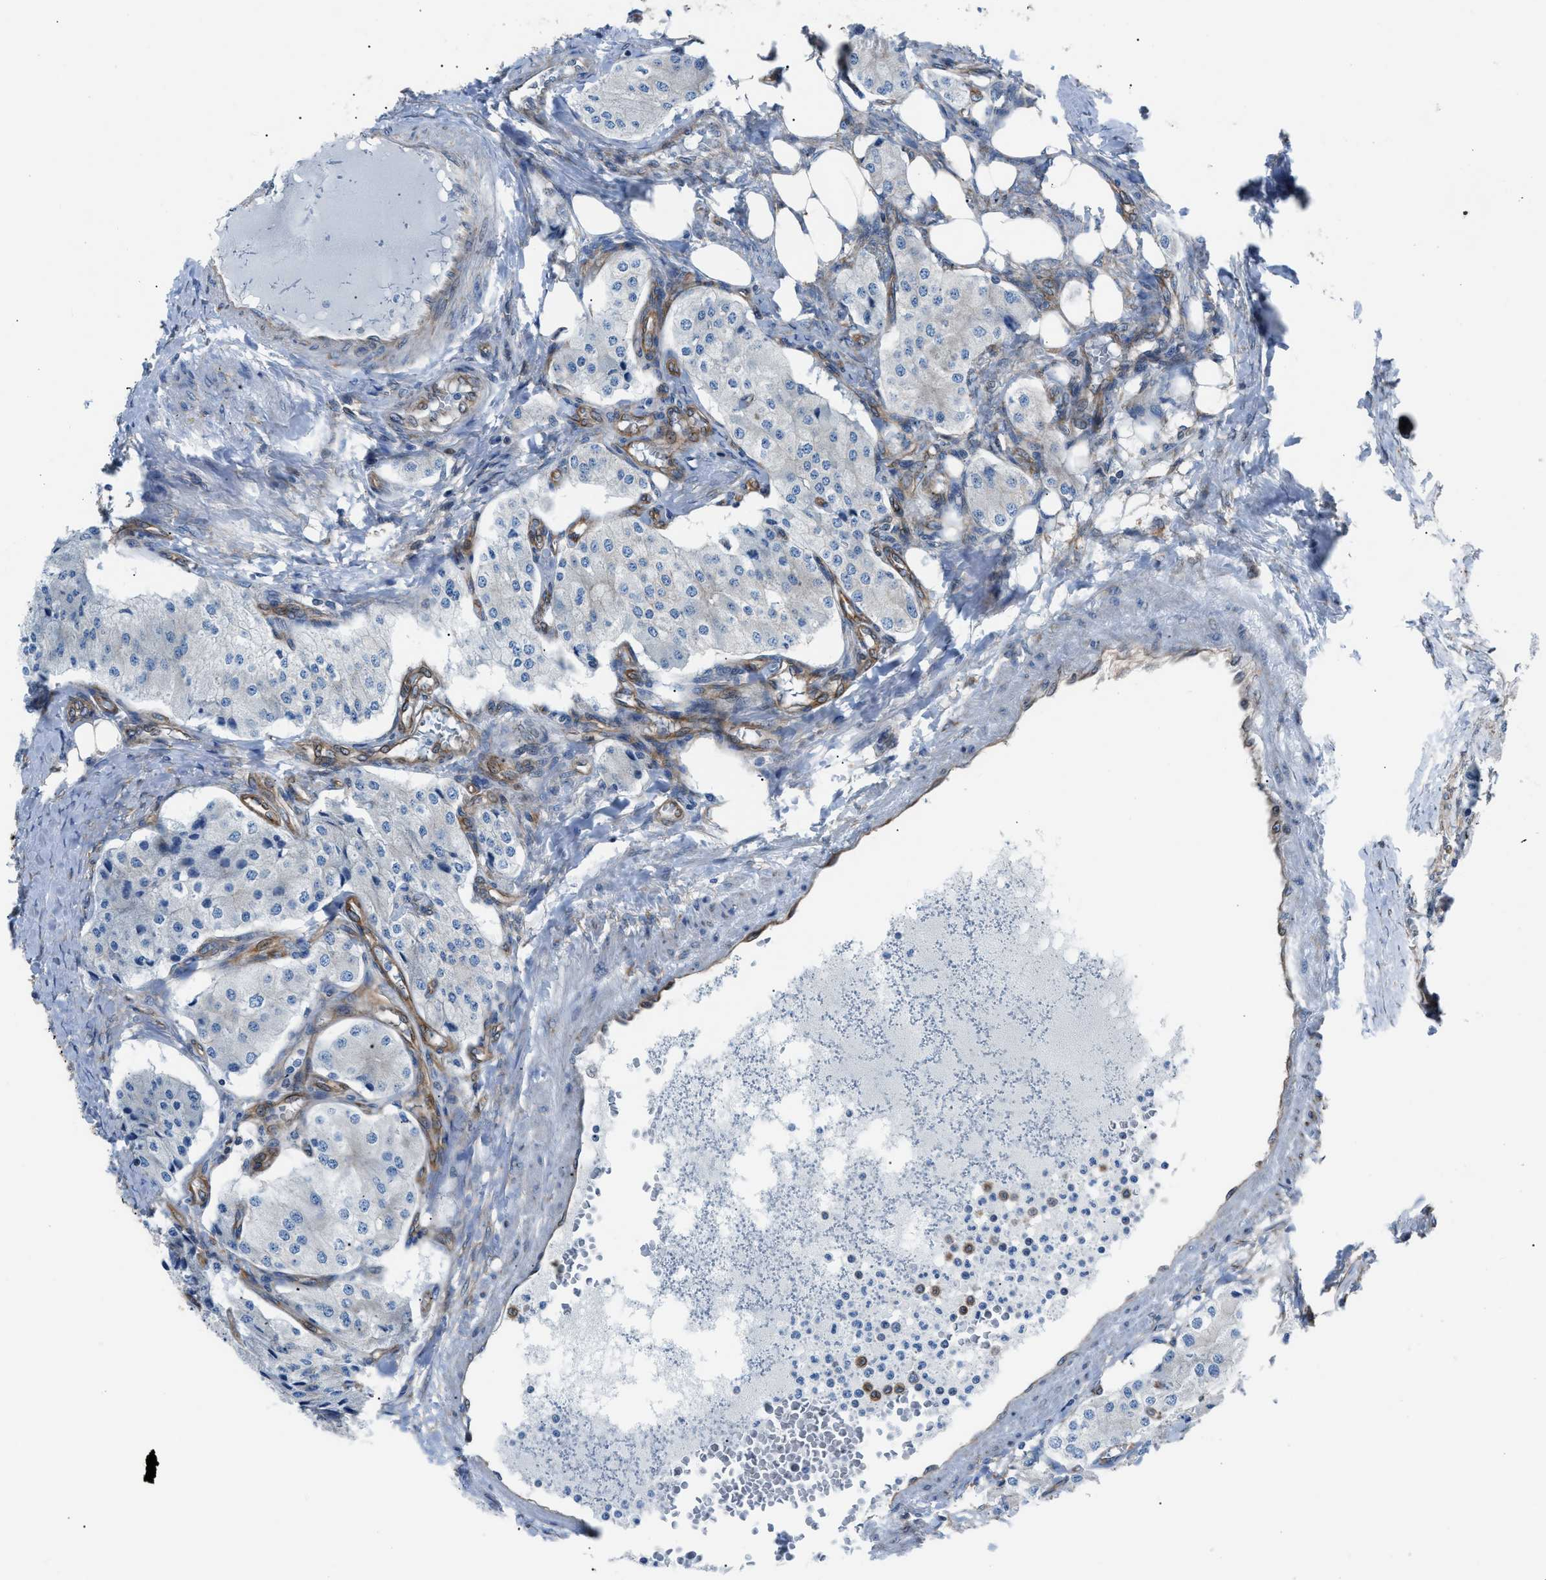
{"staining": {"intensity": "negative", "quantity": "none", "location": "none"}, "tissue": "carcinoid", "cell_type": "Tumor cells", "image_type": "cancer", "snomed": [{"axis": "morphology", "description": "Carcinoid, malignant, NOS"}, {"axis": "topography", "description": "Colon"}], "caption": "This is an immunohistochemistry micrograph of carcinoid. There is no expression in tumor cells.", "gene": "DMAC1", "patient": {"sex": "female", "age": 52}}